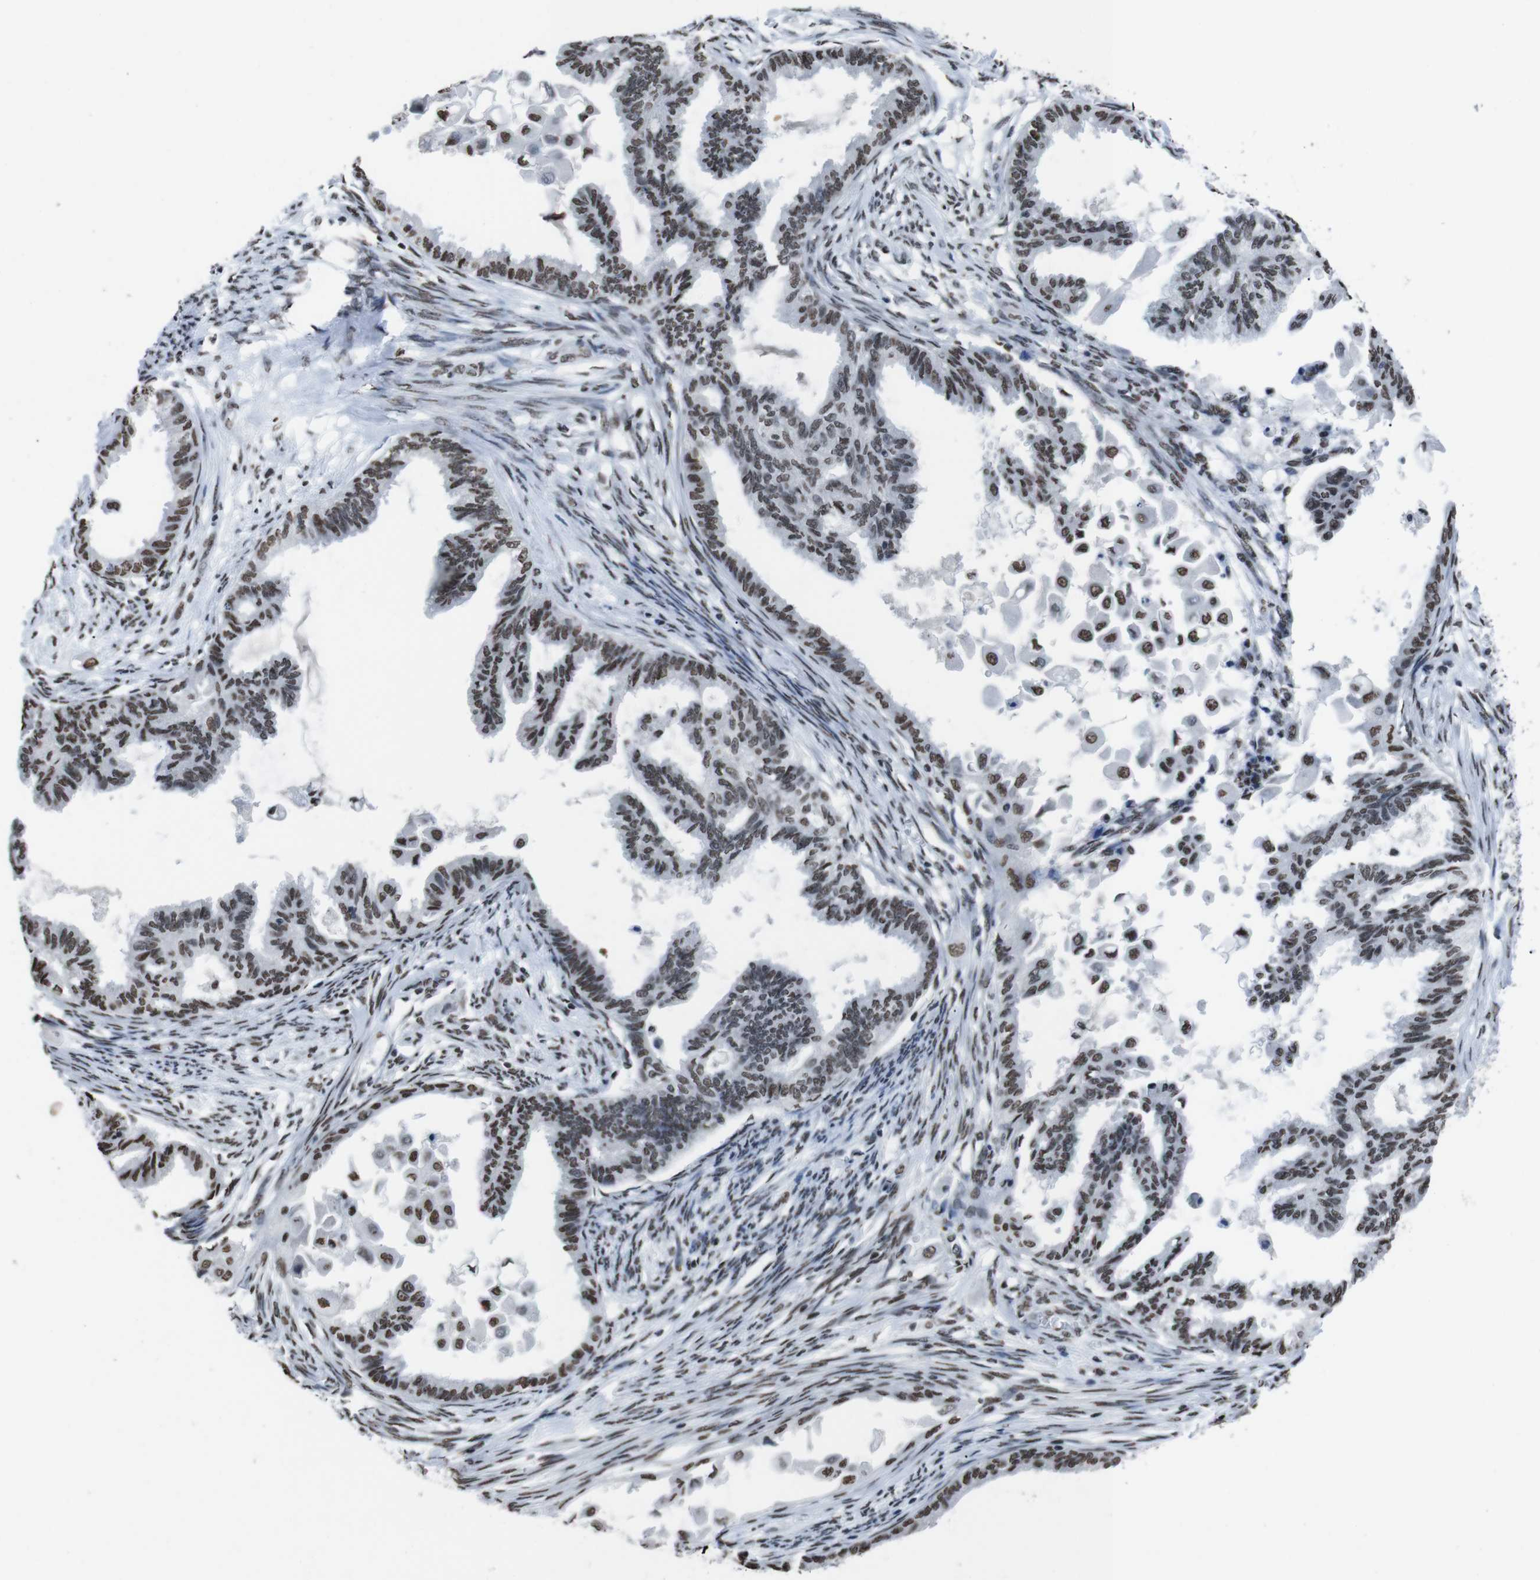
{"staining": {"intensity": "moderate", "quantity": ">75%", "location": "nuclear"}, "tissue": "cervical cancer", "cell_type": "Tumor cells", "image_type": "cancer", "snomed": [{"axis": "morphology", "description": "Normal tissue, NOS"}, {"axis": "morphology", "description": "Adenocarcinoma, NOS"}, {"axis": "topography", "description": "Cervix"}, {"axis": "topography", "description": "Endometrium"}], "caption": "This micrograph exhibits immunohistochemistry (IHC) staining of human adenocarcinoma (cervical), with medium moderate nuclear staining in approximately >75% of tumor cells.", "gene": "PIP4P2", "patient": {"sex": "female", "age": 86}}